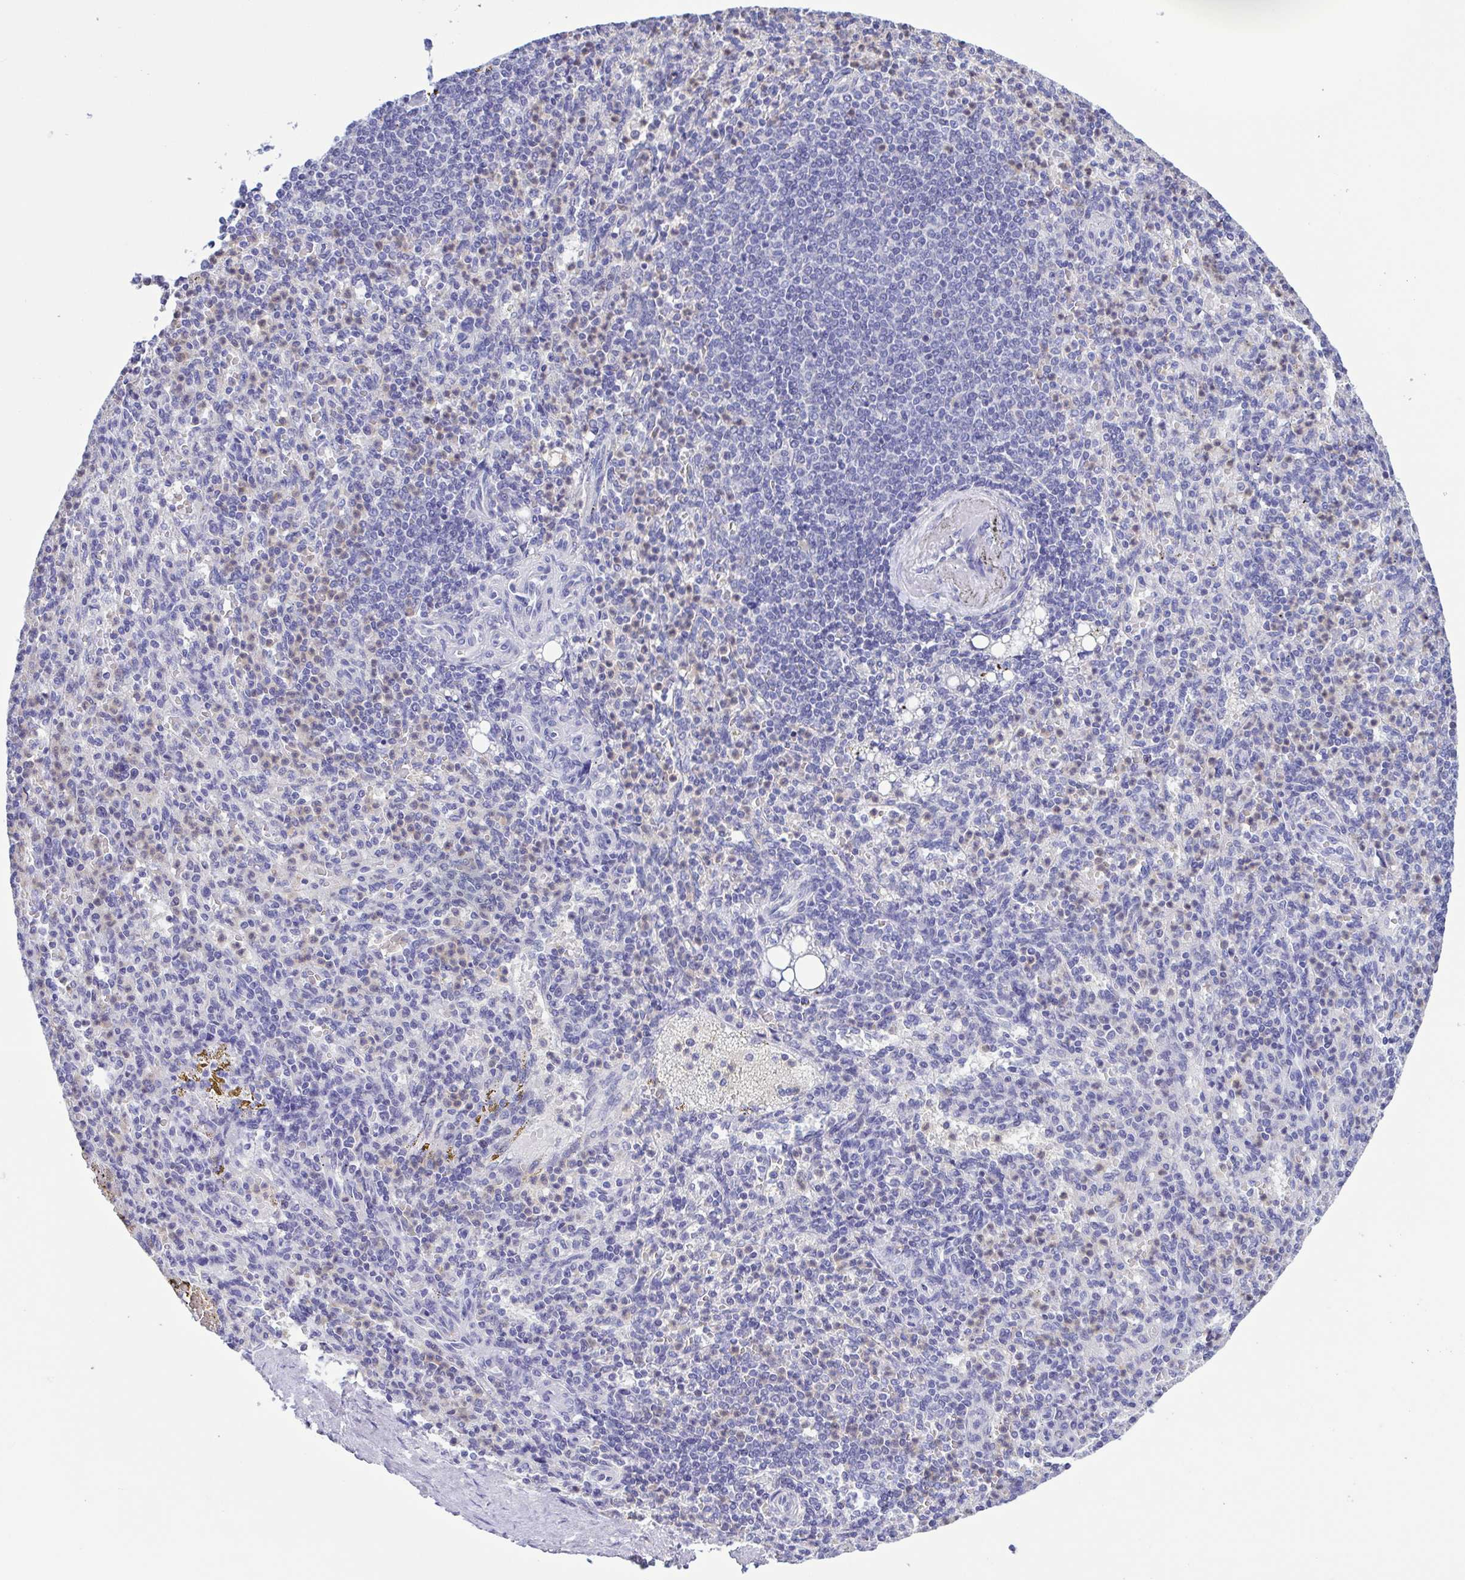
{"staining": {"intensity": "negative", "quantity": "none", "location": "none"}, "tissue": "spleen", "cell_type": "Cells in red pulp", "image_type": "normal", "snomed": [{"axis": "morphology", "description": "Normal tissue, NOS"}, {"axis": "topography", "description": "Spleen"}], "caption": "Immunohistochemistry (IHC) of unremarkable spleen exhibits no expression in cells in red pulp. (DAB (3,3'-diaminobenzidine) IHC with hematoxylin counter stain).", "gene": "LDHC", "patient": {"sex": "female", "age": 74}}